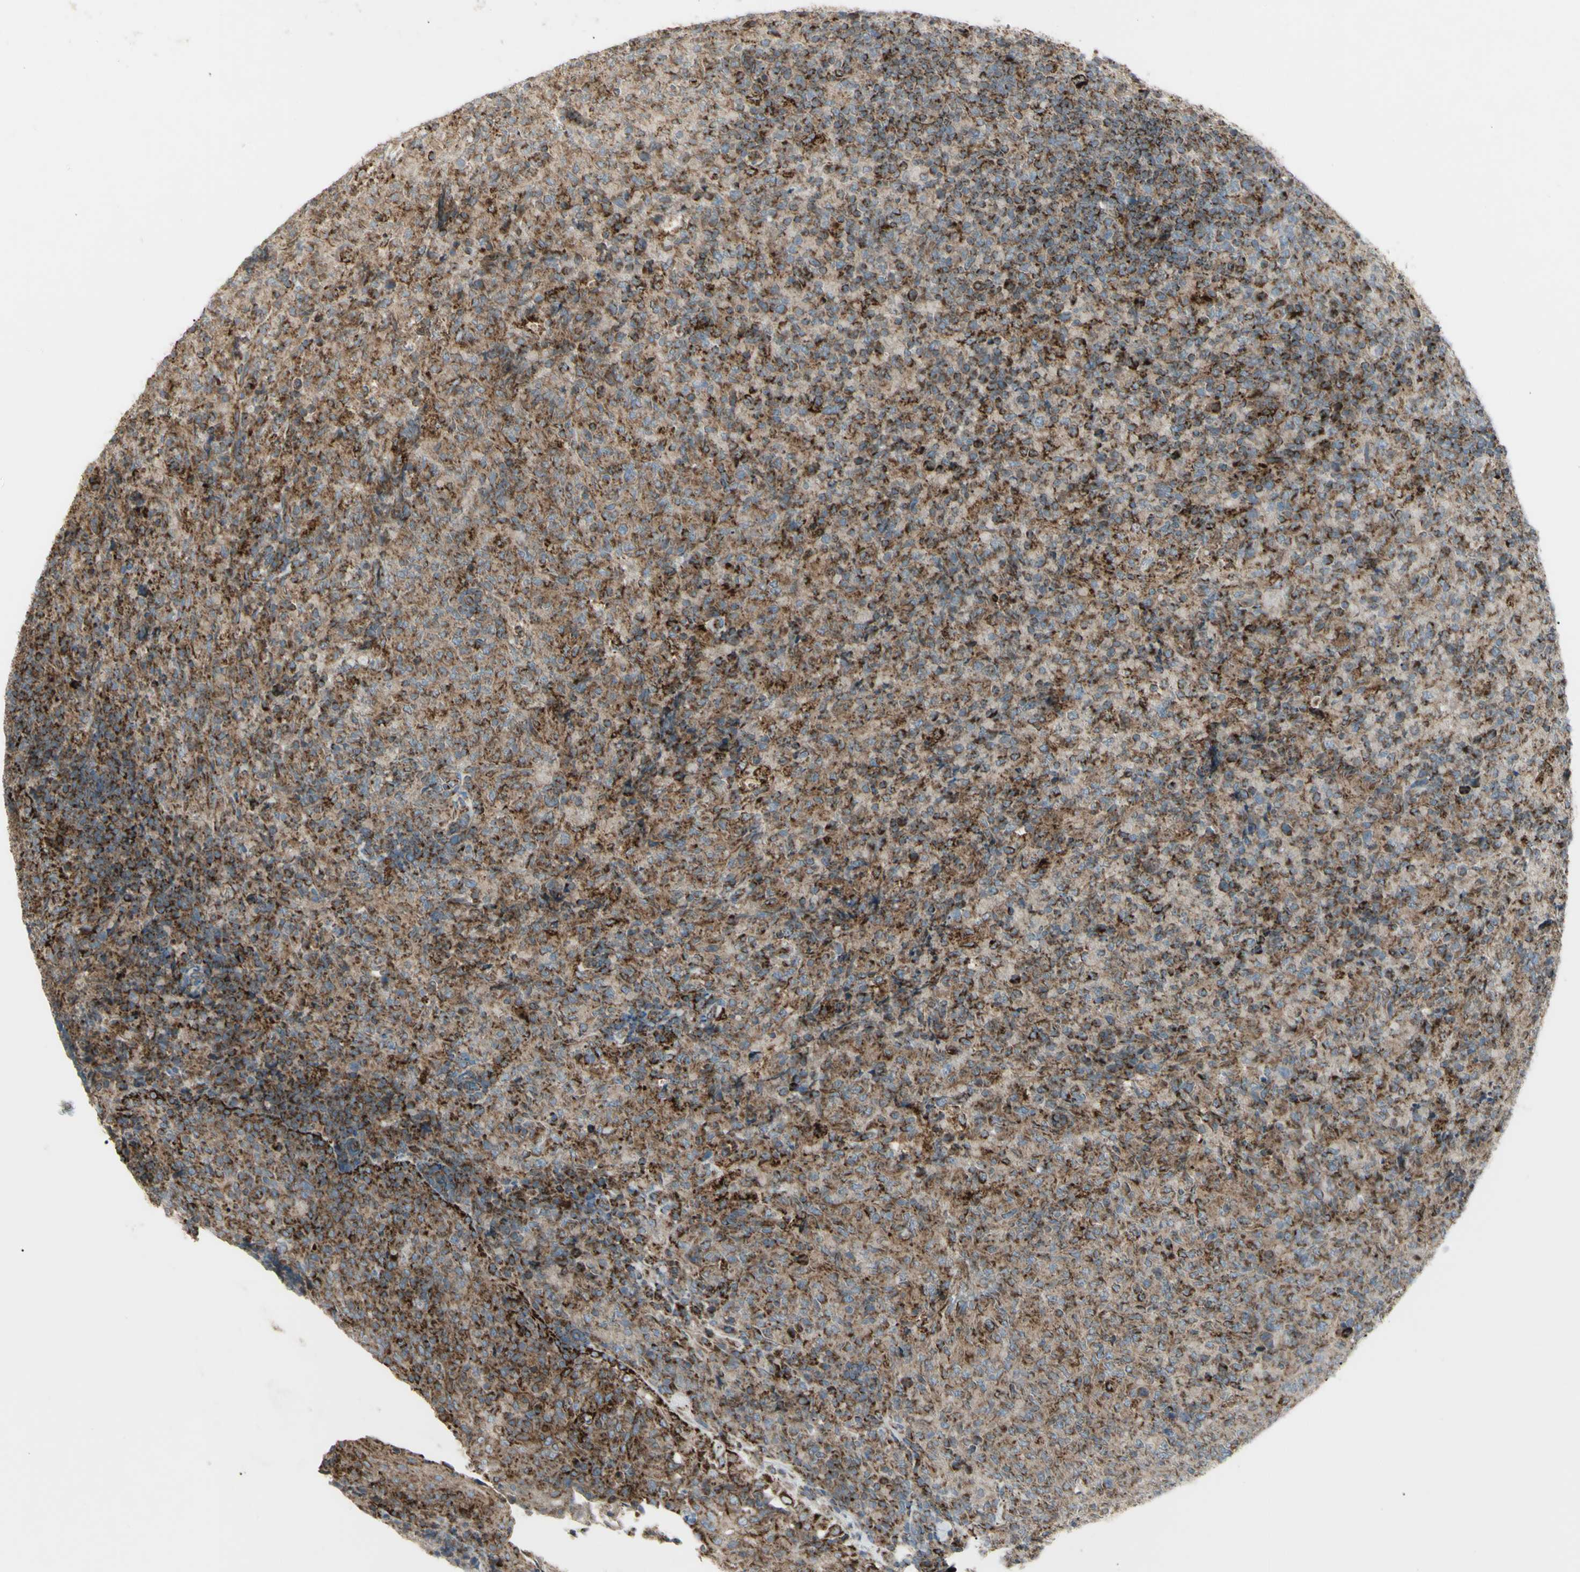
{"staining": {"intensity": "strong", "quantity": ">75%", "location": "cytoplasmic/membranous"}, "tissue": "lymphoma", "cell_type": "Tumor cells", "image_type": "cancer", "snomed": [{"axis": "morphology", "description": "Malignant lymphoma, non-Hodgkin's type, High grade"}, {"axis": "topography", "description": "Tonsil"}], "caption": "Human malignant lymphoma, non-Hodgkin's type (high-grade) stained with a brown dye displays strong cytoplasmic/membranous positive expression in about >75% of tumor cells.", "gene": "CYB5R1", "patient": {"sex": "female", "age": 36}}